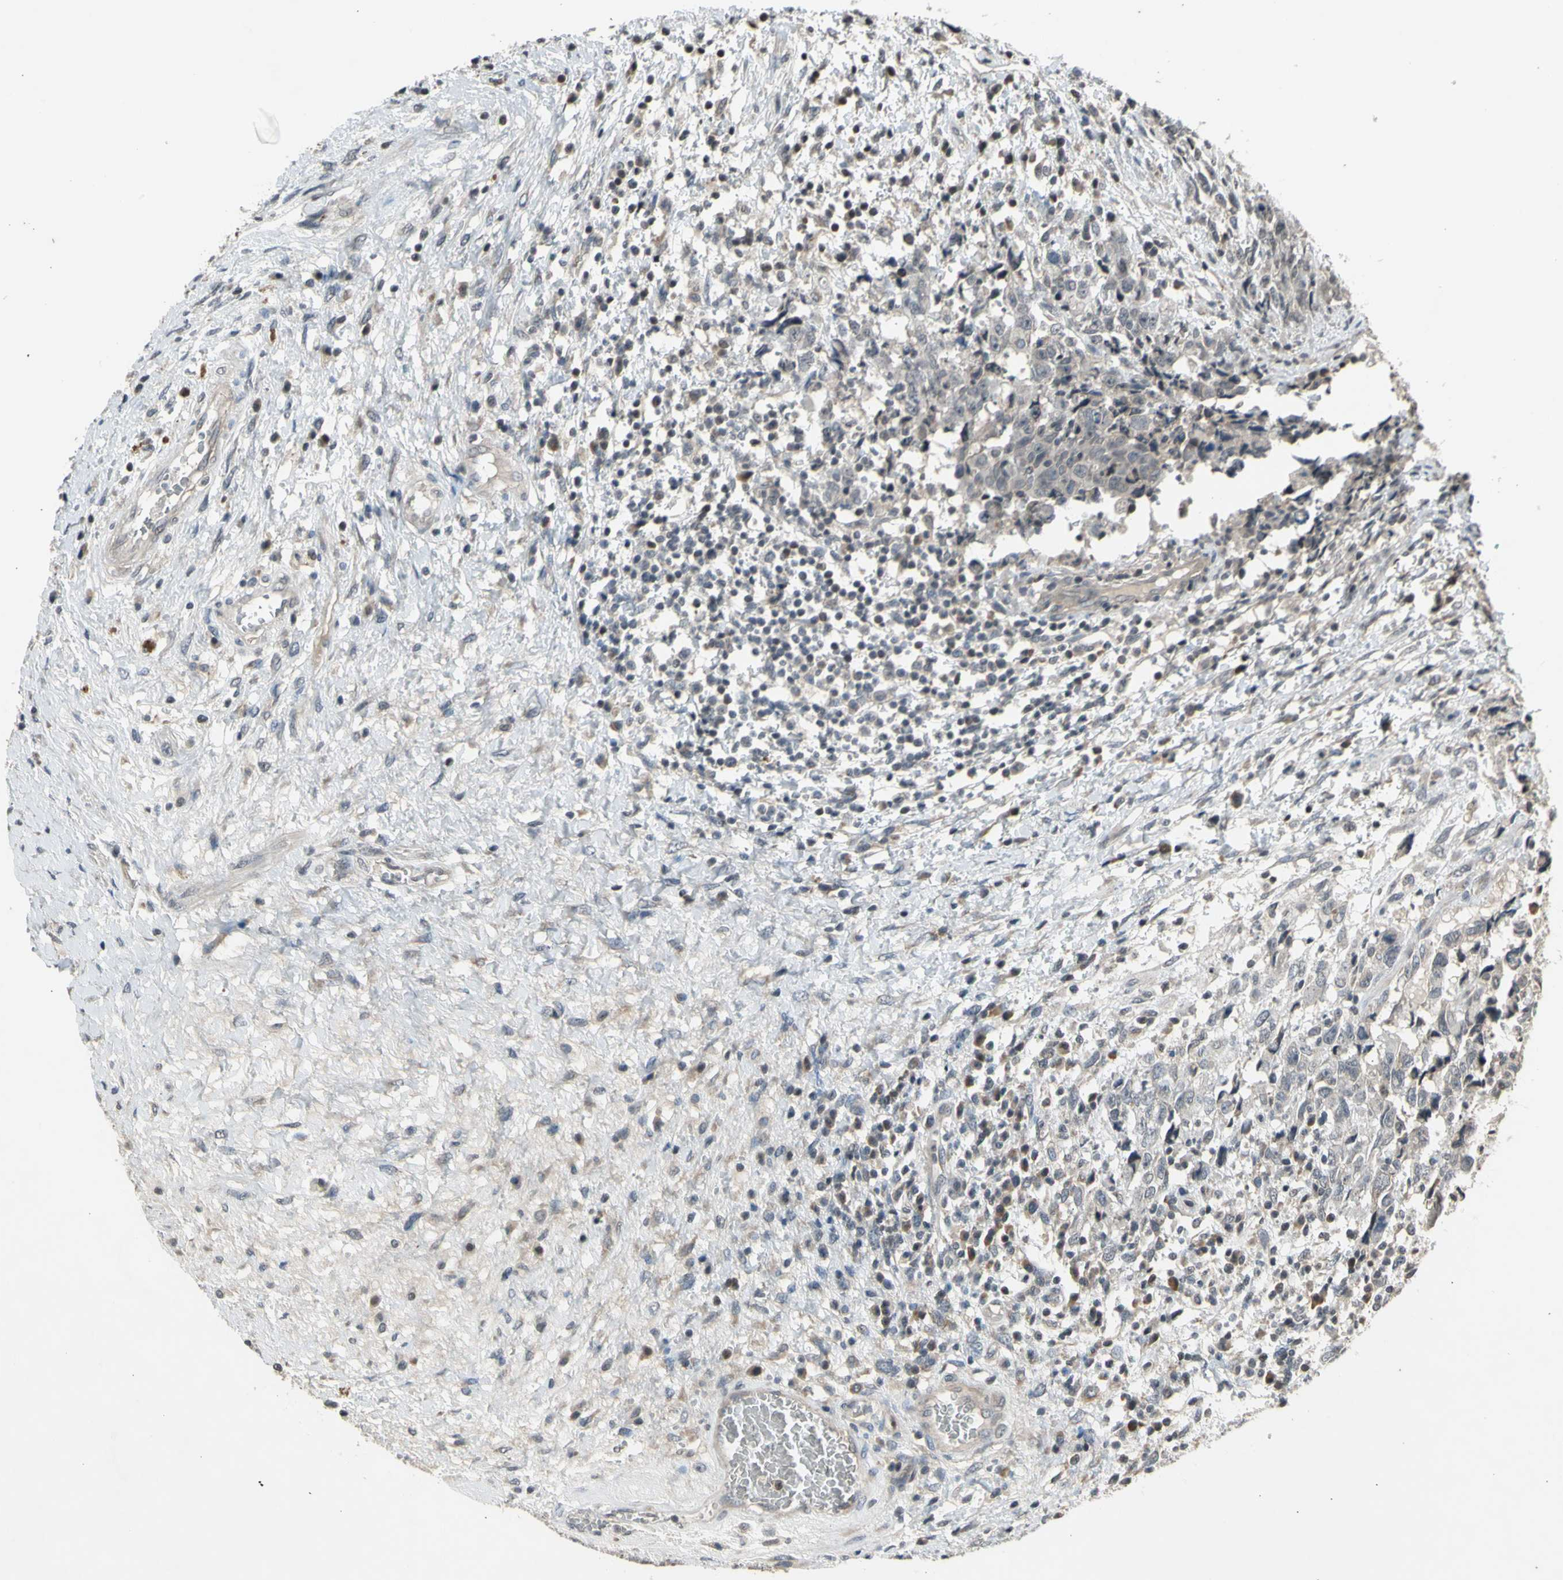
{"staining": {"intensity": "negative", "quantity": "none", "location": "none"}, "tissue": "testis cancer", "cell_type": "Tumor cells", "image_type": "cancer", "snomed": [{"axis": "morphology", "description": "Carcinoma, Embryonal, NOS"}, {"axis": "topography", "description": "Testis"}], "caption": "An image of human embryonal carcinoma (testis) is negative for staining in tumor cells.", "gene": "EFNB2", "patient": {"sex": "male", "age": 26}}